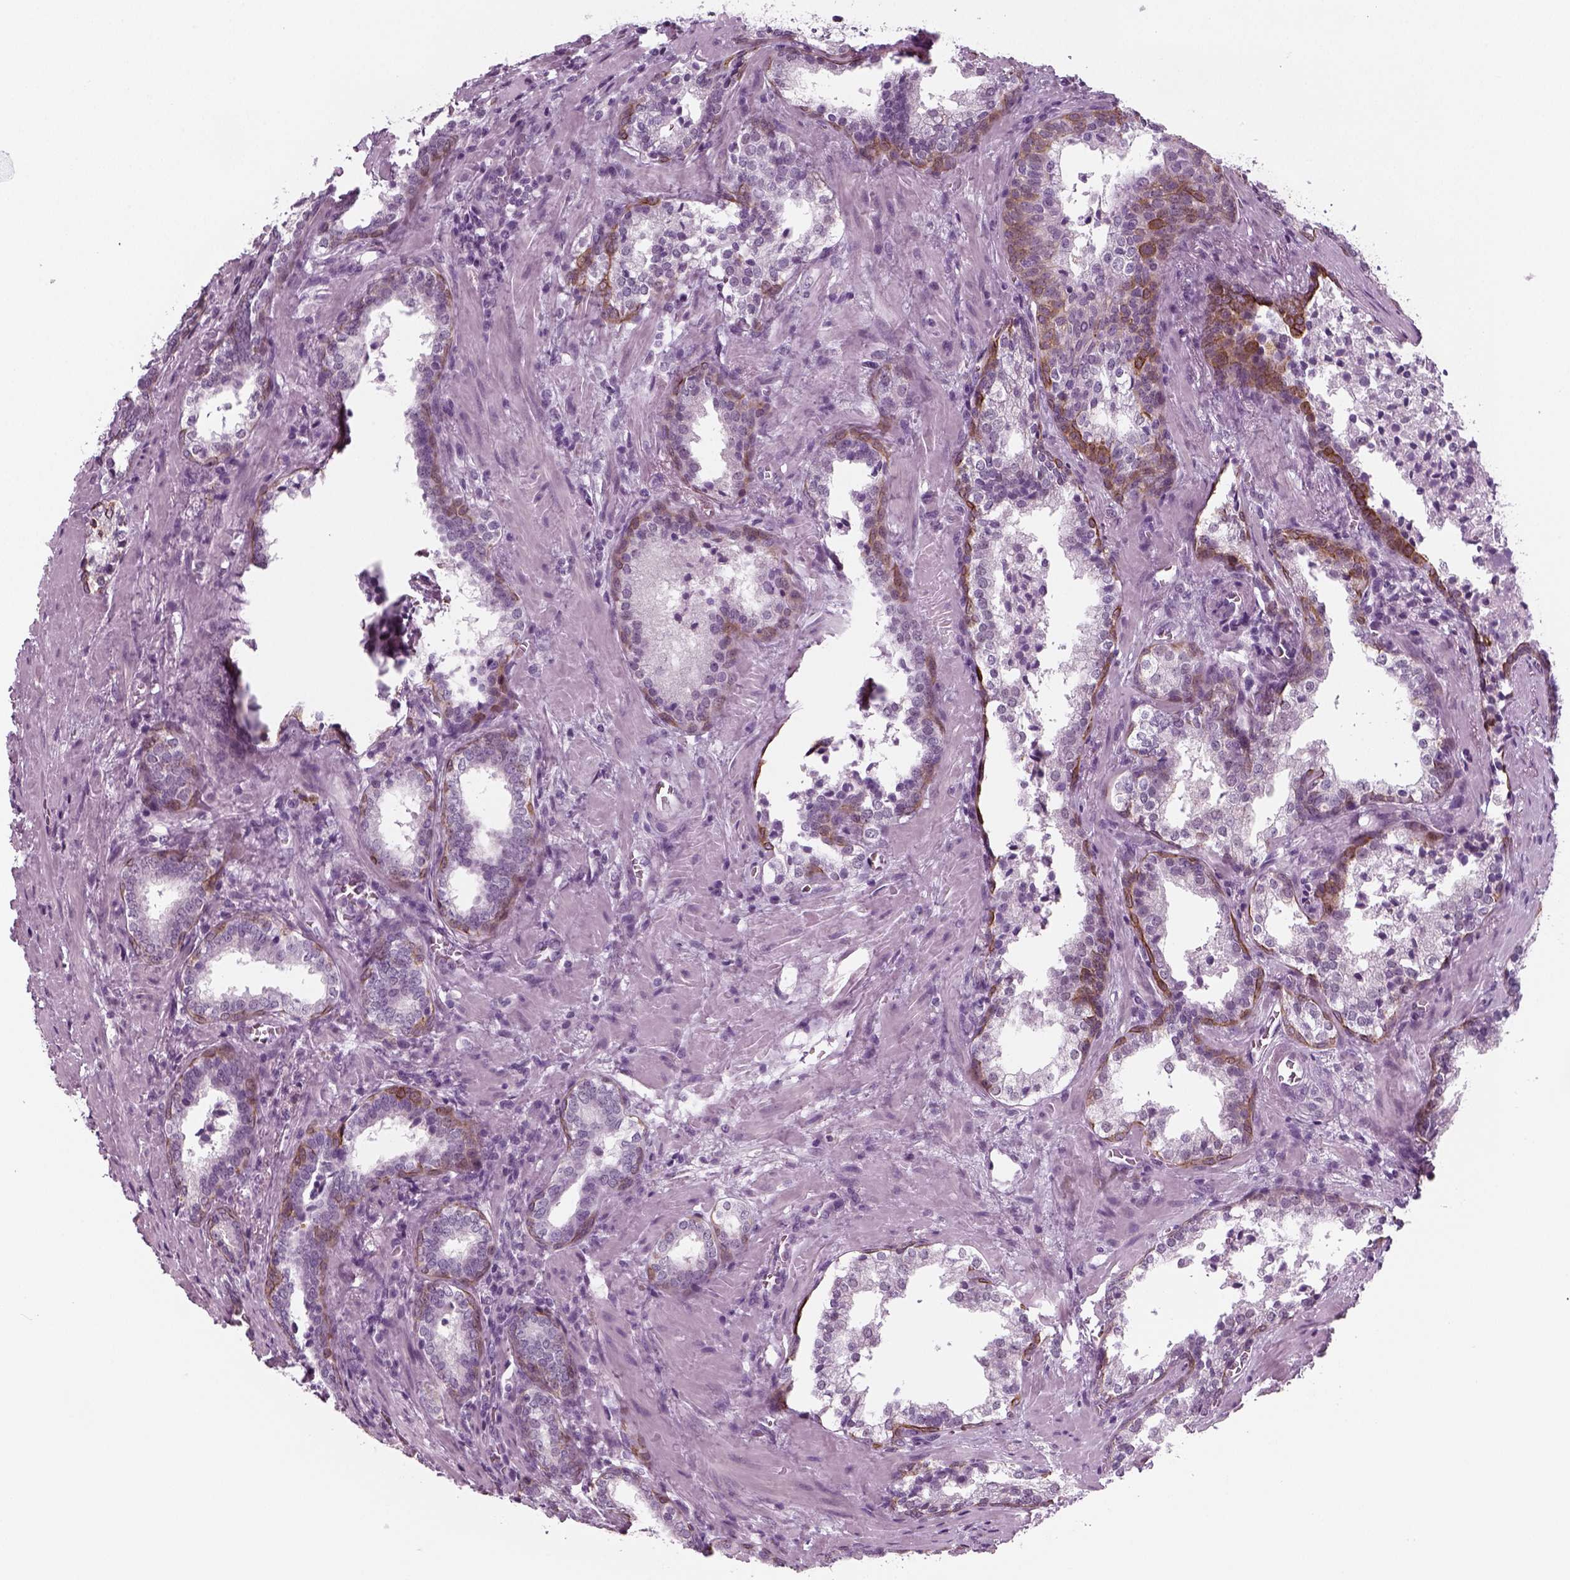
{"staining": {"intensity": "negative", "quantity": "none", "location": "none"}, "tissue": "prostate cancer", "cell_type": "Tumor cells", "image_type": "cancer", "snomed": [{"axis": "morphology", "description": "Adenocarcinoma, NOS"}, {"axis": "topography", "description": "Prostate and seminal vesicle, NOS"}], "caption": "Prostate adenocarcinoma was stained to show a protein in brown. There is no significant positivity in tumor cells.", "gene": "KRT75", "patient": {"sex": "male", "age": 63}}